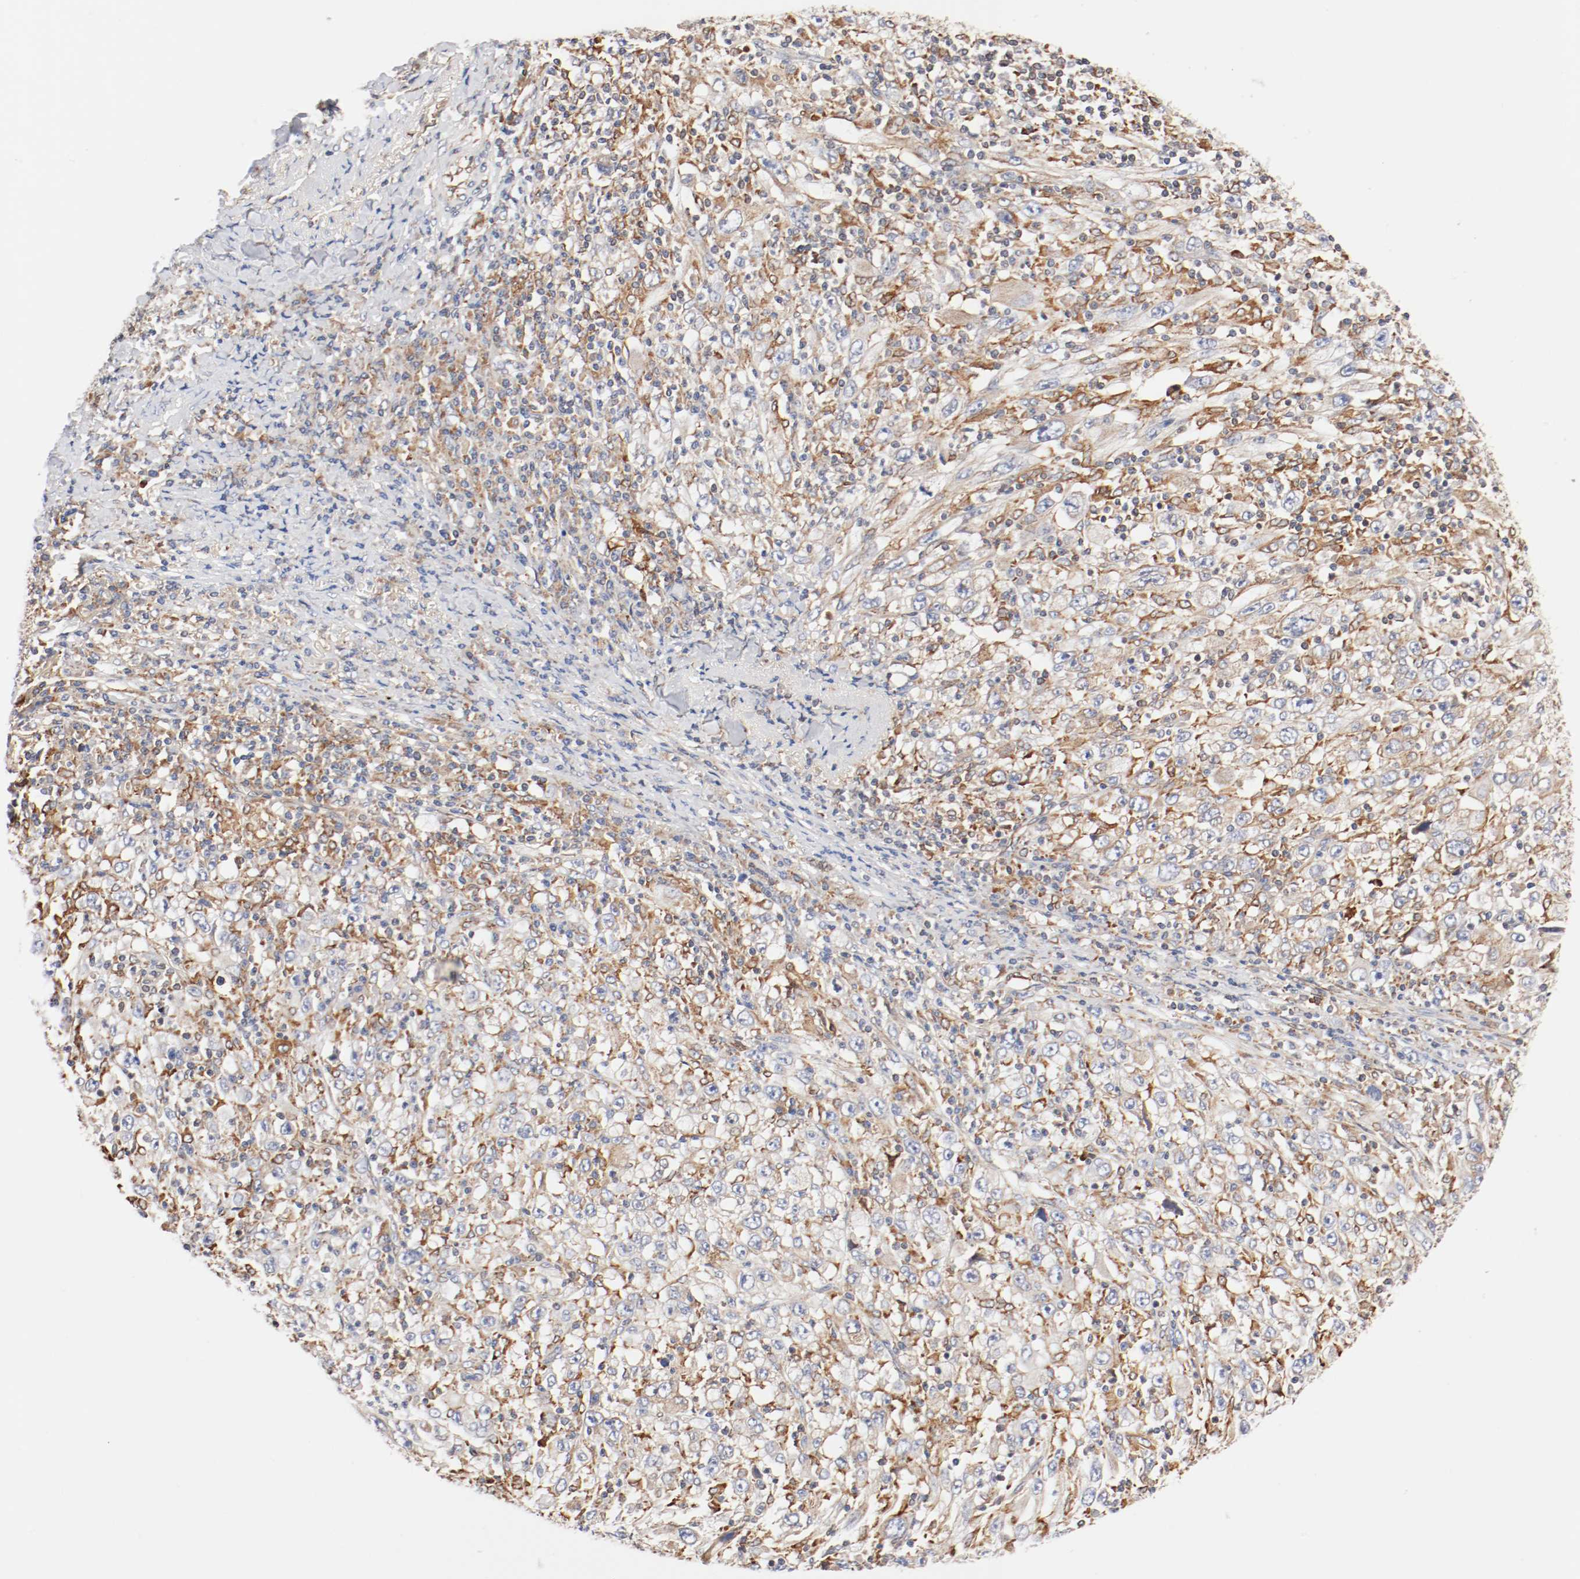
{"staining": {"intensity": "moderate", "quantity": ">75%", "location": "cytoplasmic/membranous"}, "tissue": "melanoma", "cell_type": "Tumor cells", "image_type": "cancer", "snomed": [{"axis": "morphology", "description": "Malignant melanoma, Metastatic site"}, {"axis": "topography", "description": "Skin"}], "caption": "Malignant melanoma (metastatic site) was stained to show a protein in brown. There is medium levels of moderate cytoplasmic/membranous positivity in about >75% of tumor cells.", "gene": "PDPK1", "patient": {"sex": "female", "age": 56}}